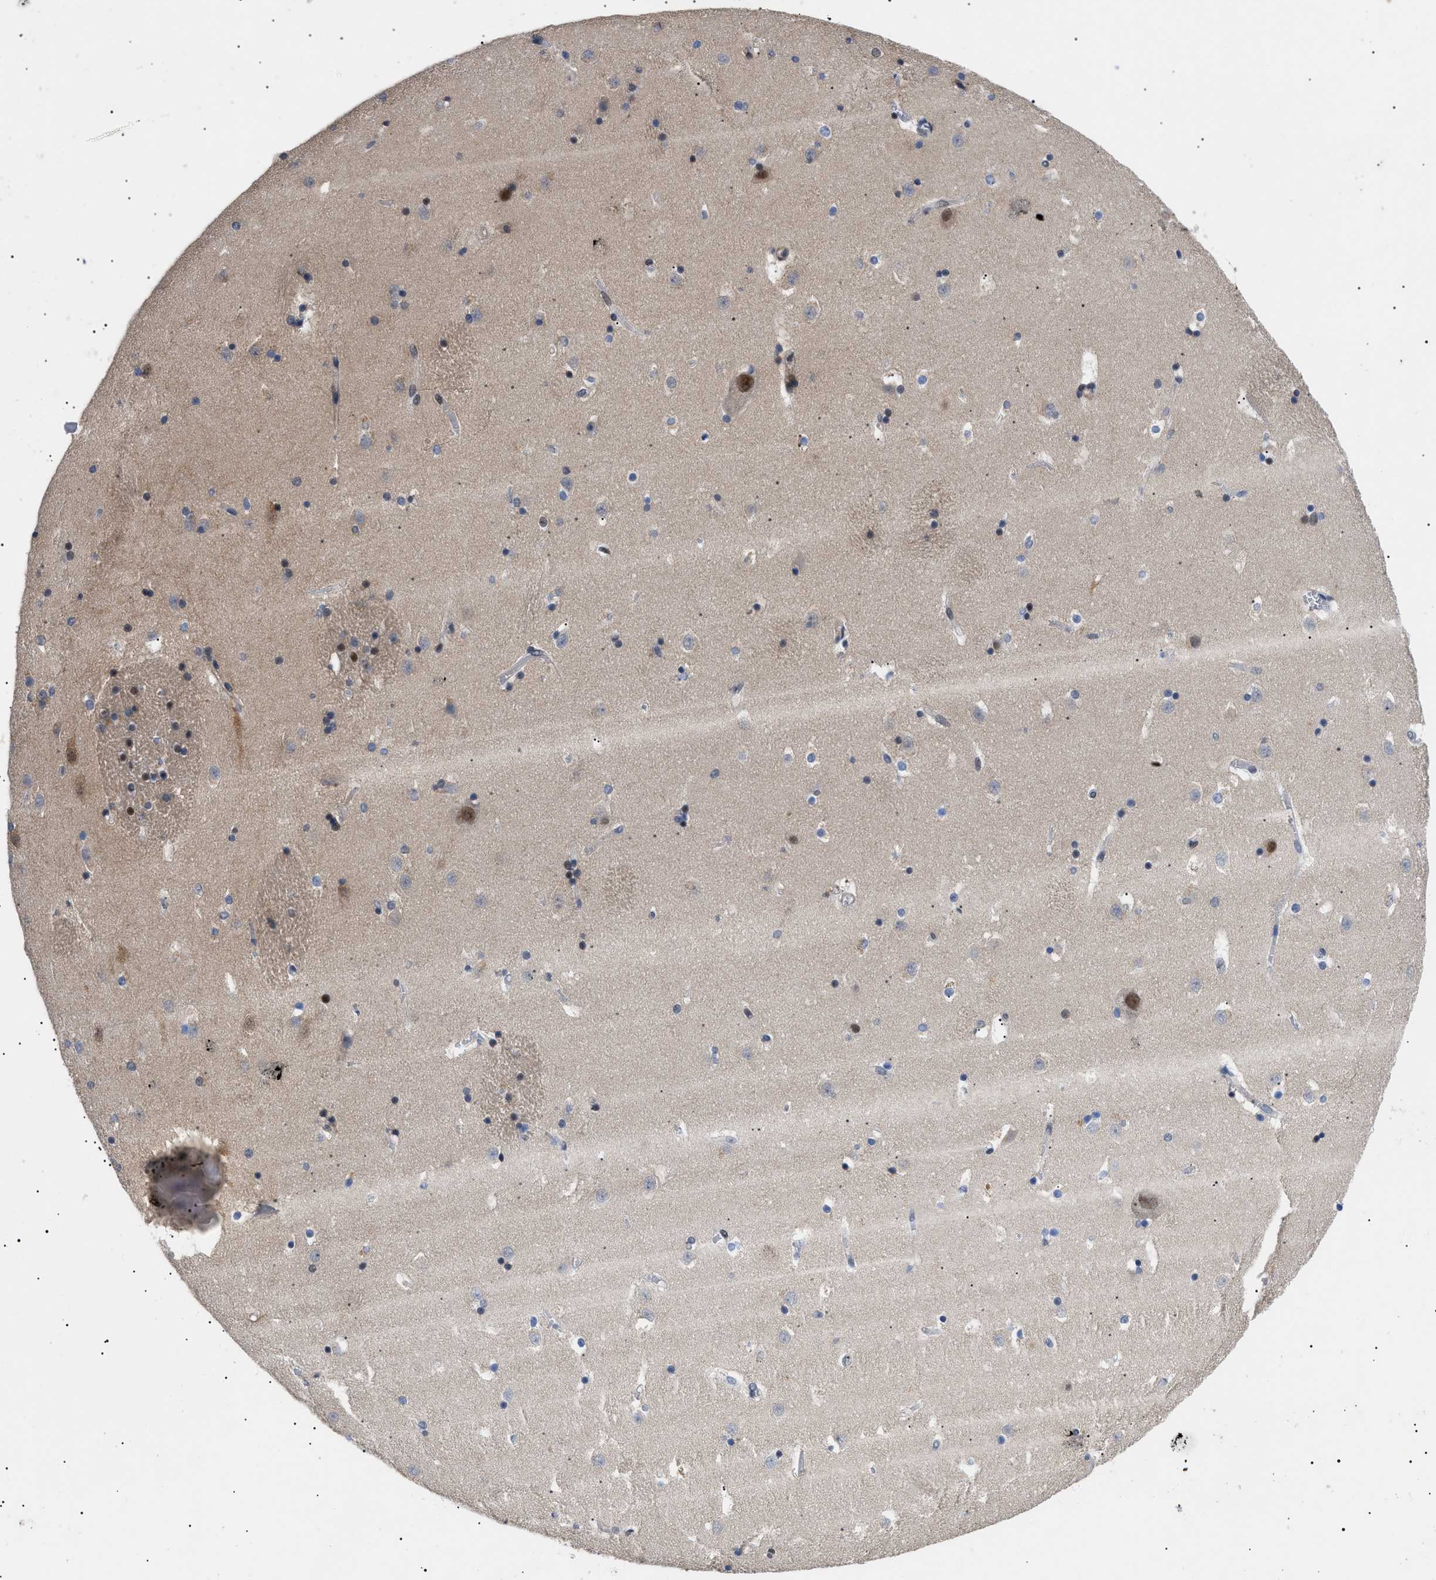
{"staining": {"intensity": "weak", "quantity": "<25%", "location": "nuclear"}, "tissue": "caudate", "cell_type": "Glial cells", "image_type": "normal", "snomed": [{"axis": "morphology", "description": "Normal tissue, NOS"}, {"axis": "topography", "description": "Lateral ventricle wall"}], "caption": "This is an immunohistochemistry micrograph of unremarkable caudate. There is no positivity in glial cells.", "gene": "GARRE1", "patient": {"sex": "male", "age": 45}}